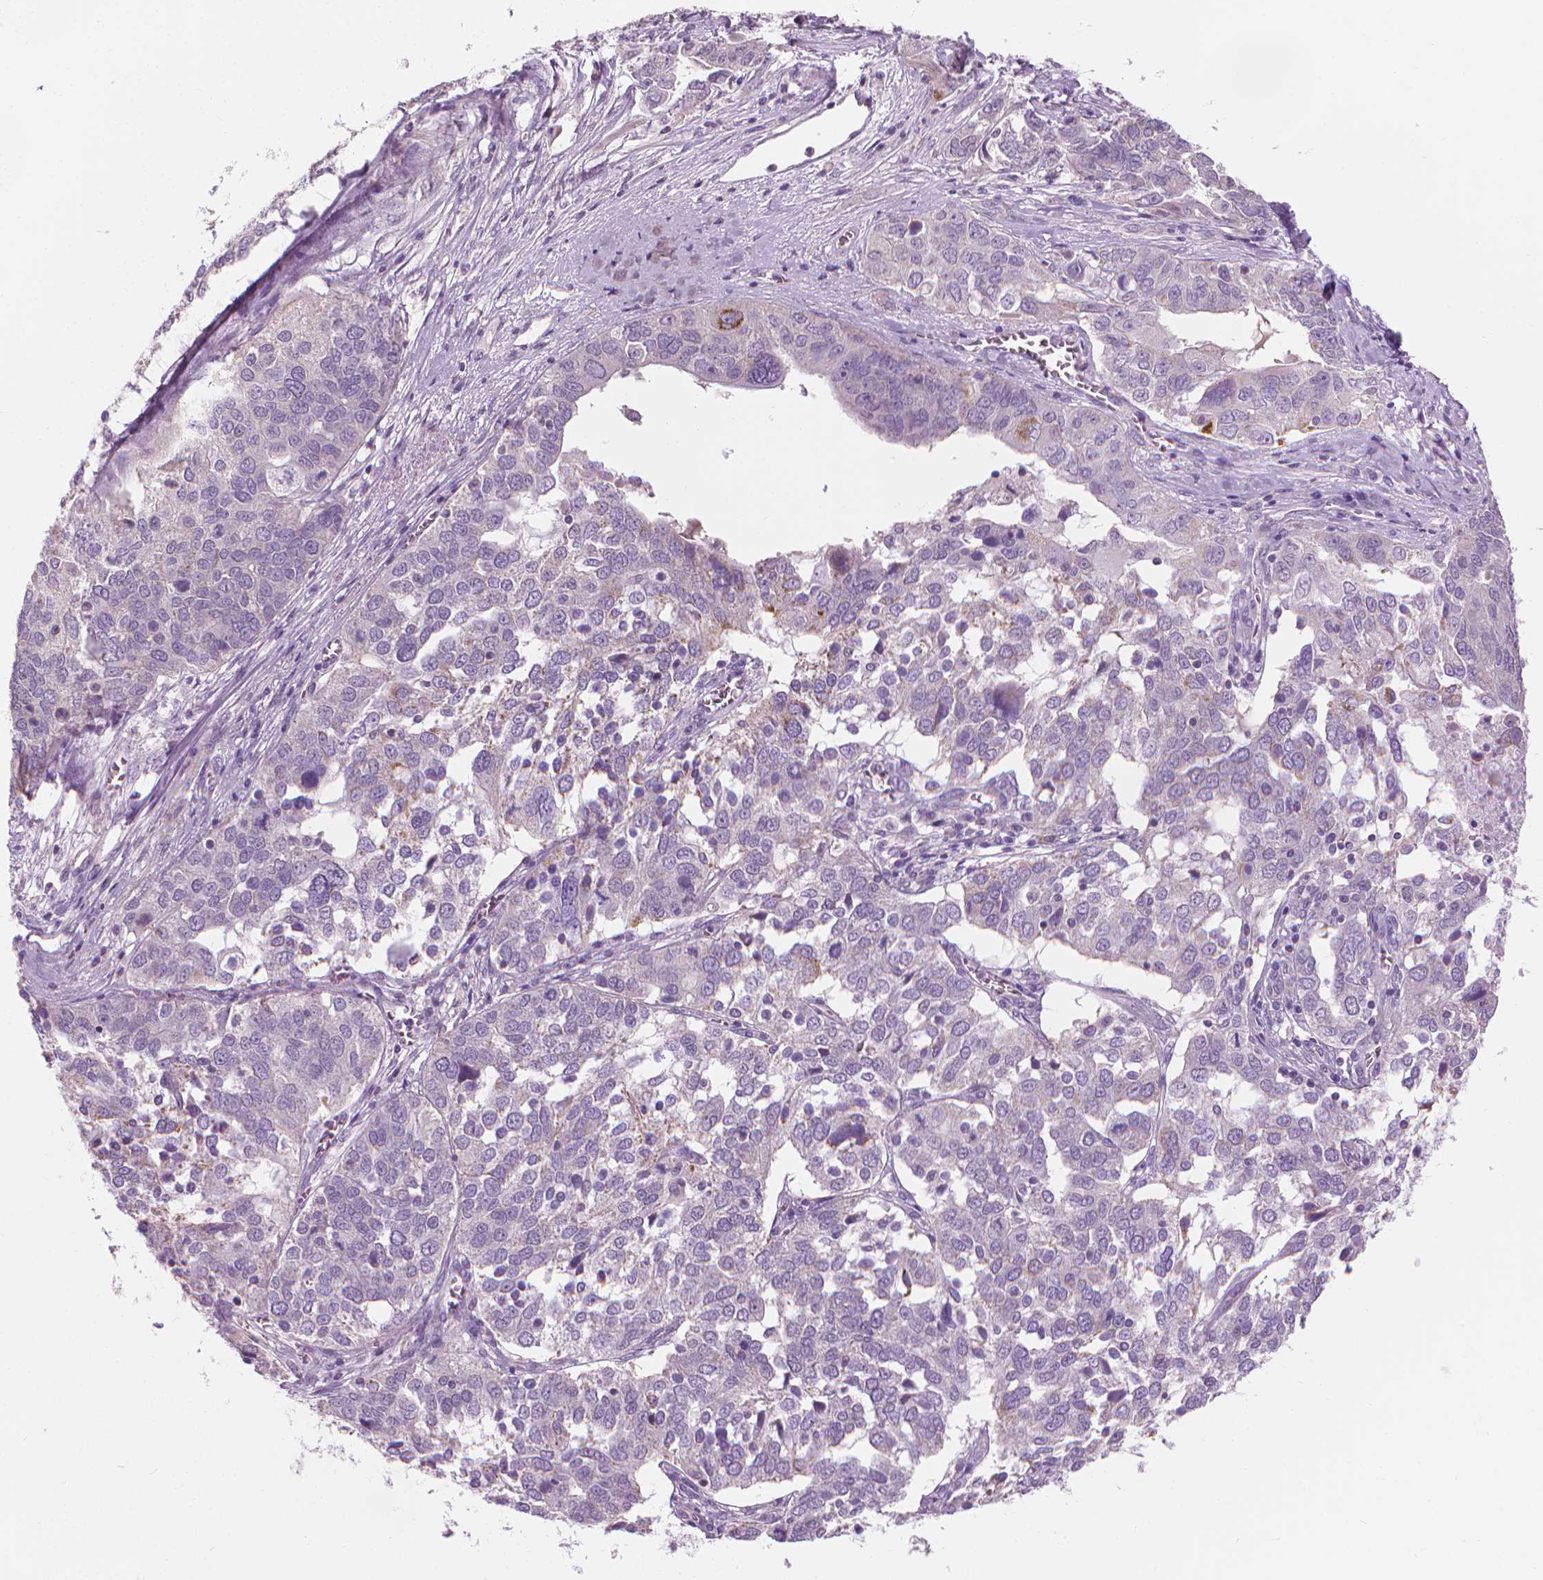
{"staining": {"intensity": "negative", "quantity": "none", "location": "none"}, "tissue": "ovarian cancer", "cell_type": "Tumor cells", "image_type": "cancer", "snomed": [{"axis": "morphology", "description": "Carcinoma, endometroid"}, {"axis": "topography", "description": "Soft tissue"}, {"axis": "topography", "description": "Ovary"}], "caption": "Immunohistochemistry image of neoplastic tissue: human ovarian endometroid carcinoma stained with DAB (3,3'-diaminobenzidine) demonstrates no significant protein positivity in tumor cells.", "gene": "CFAP126", "patient": {"sex": "female", "age": 52}}